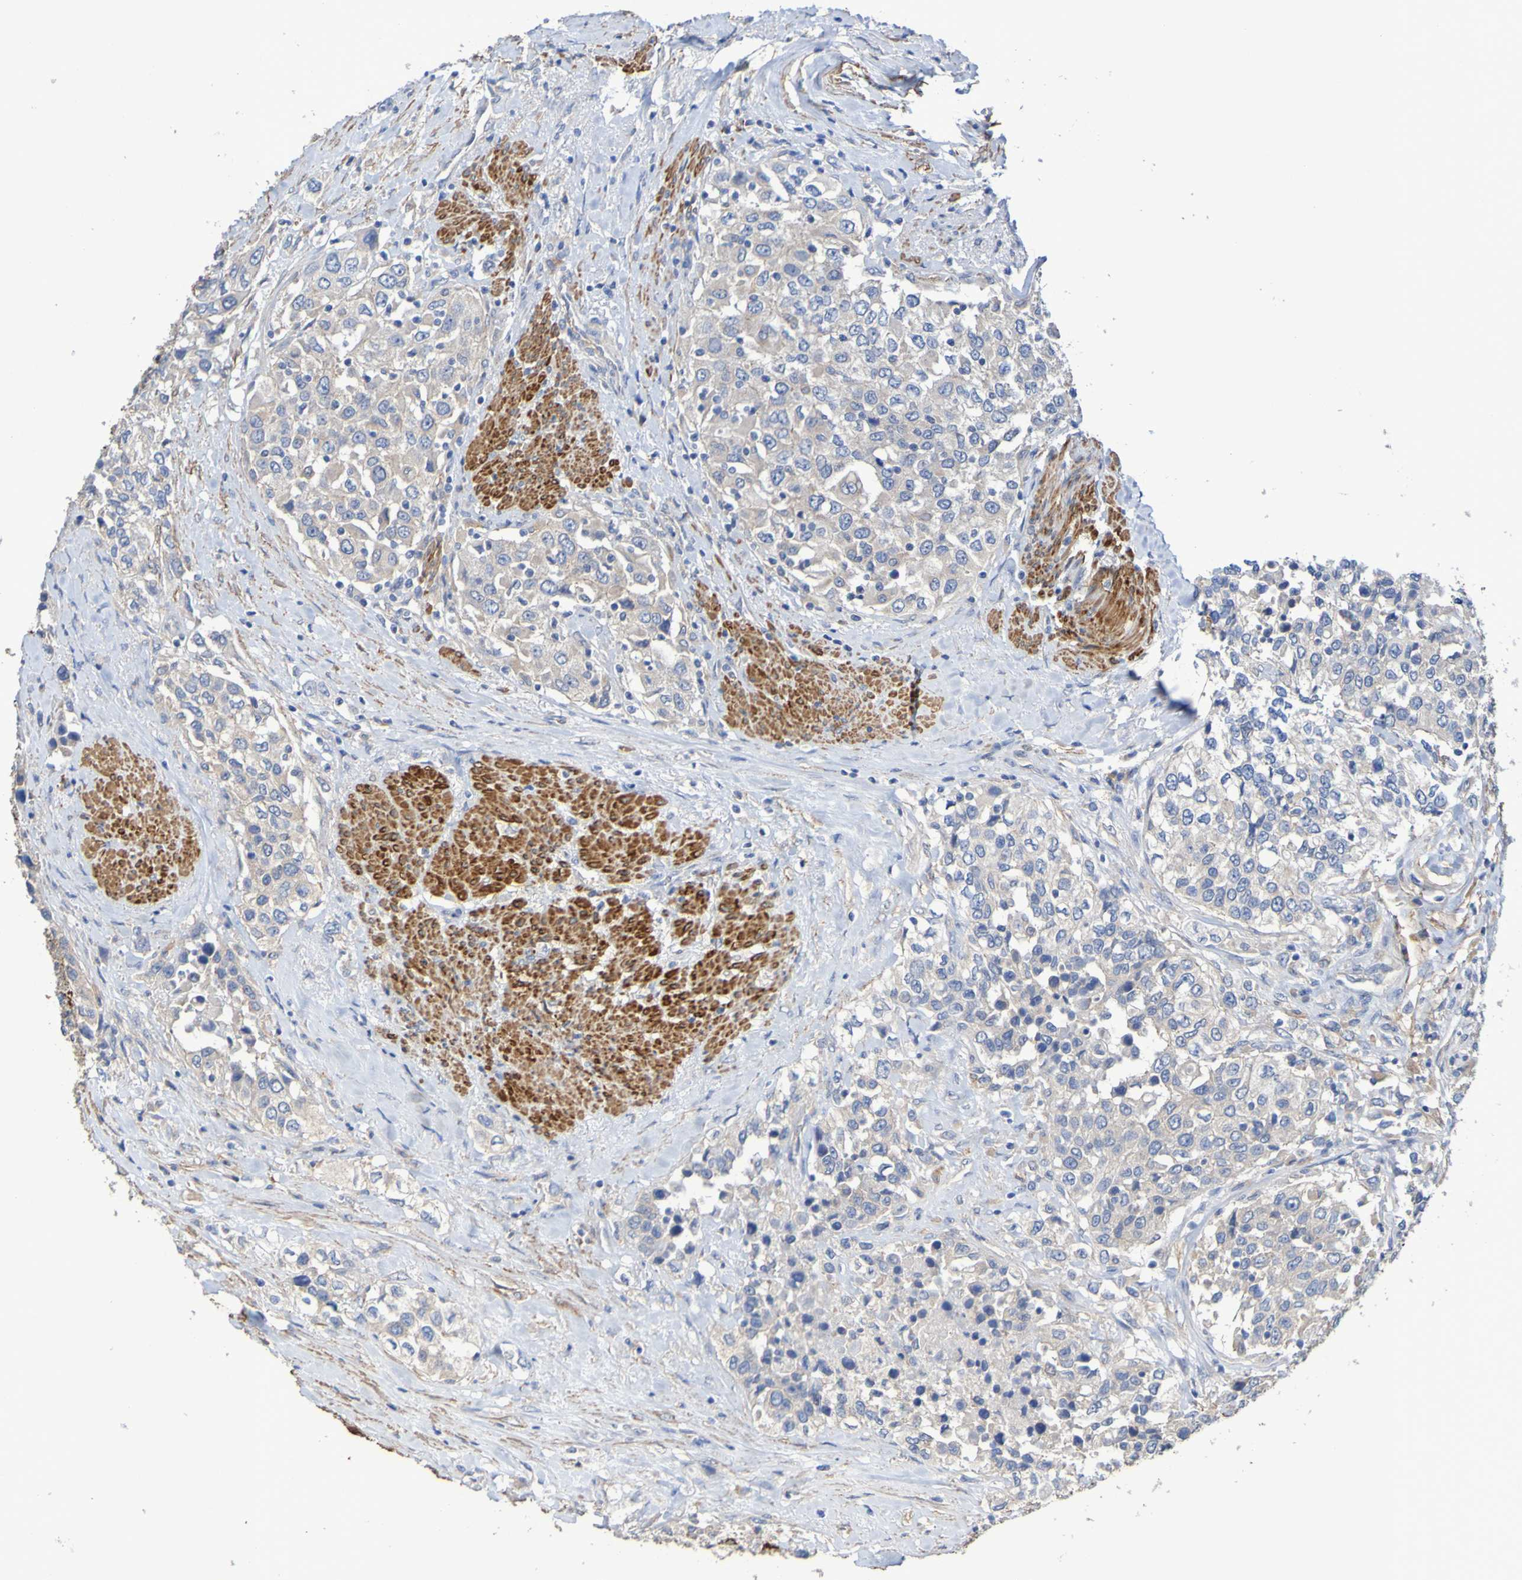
{"staining": {"intensity": "weak", "quantity": ">75%", "location": "cytoplasmic/membranous"}, "tissue": "urothelial cancer", "cell_type": "Tumor cells", "image_type": "cancer", "snomed": [{"axis": "morphology", "description": "Urothelial carcinoma, High grade"}, {"axis": "topography", "description": "Urinary bladder"}], "caption": "Immunohistochemistry photomicrograph of neoplastic tissue: high-grade urothelial carcinoma stained using immunohistochemistry (IHC) displays low levels of weak protein expression localized specifically in the cytoplasmic/membranous of tumor cells, appearing as a cytoplasmic/membranous brown color.", "gene": "SRPRB", "patient": {"sex": "female", "age": 80}}